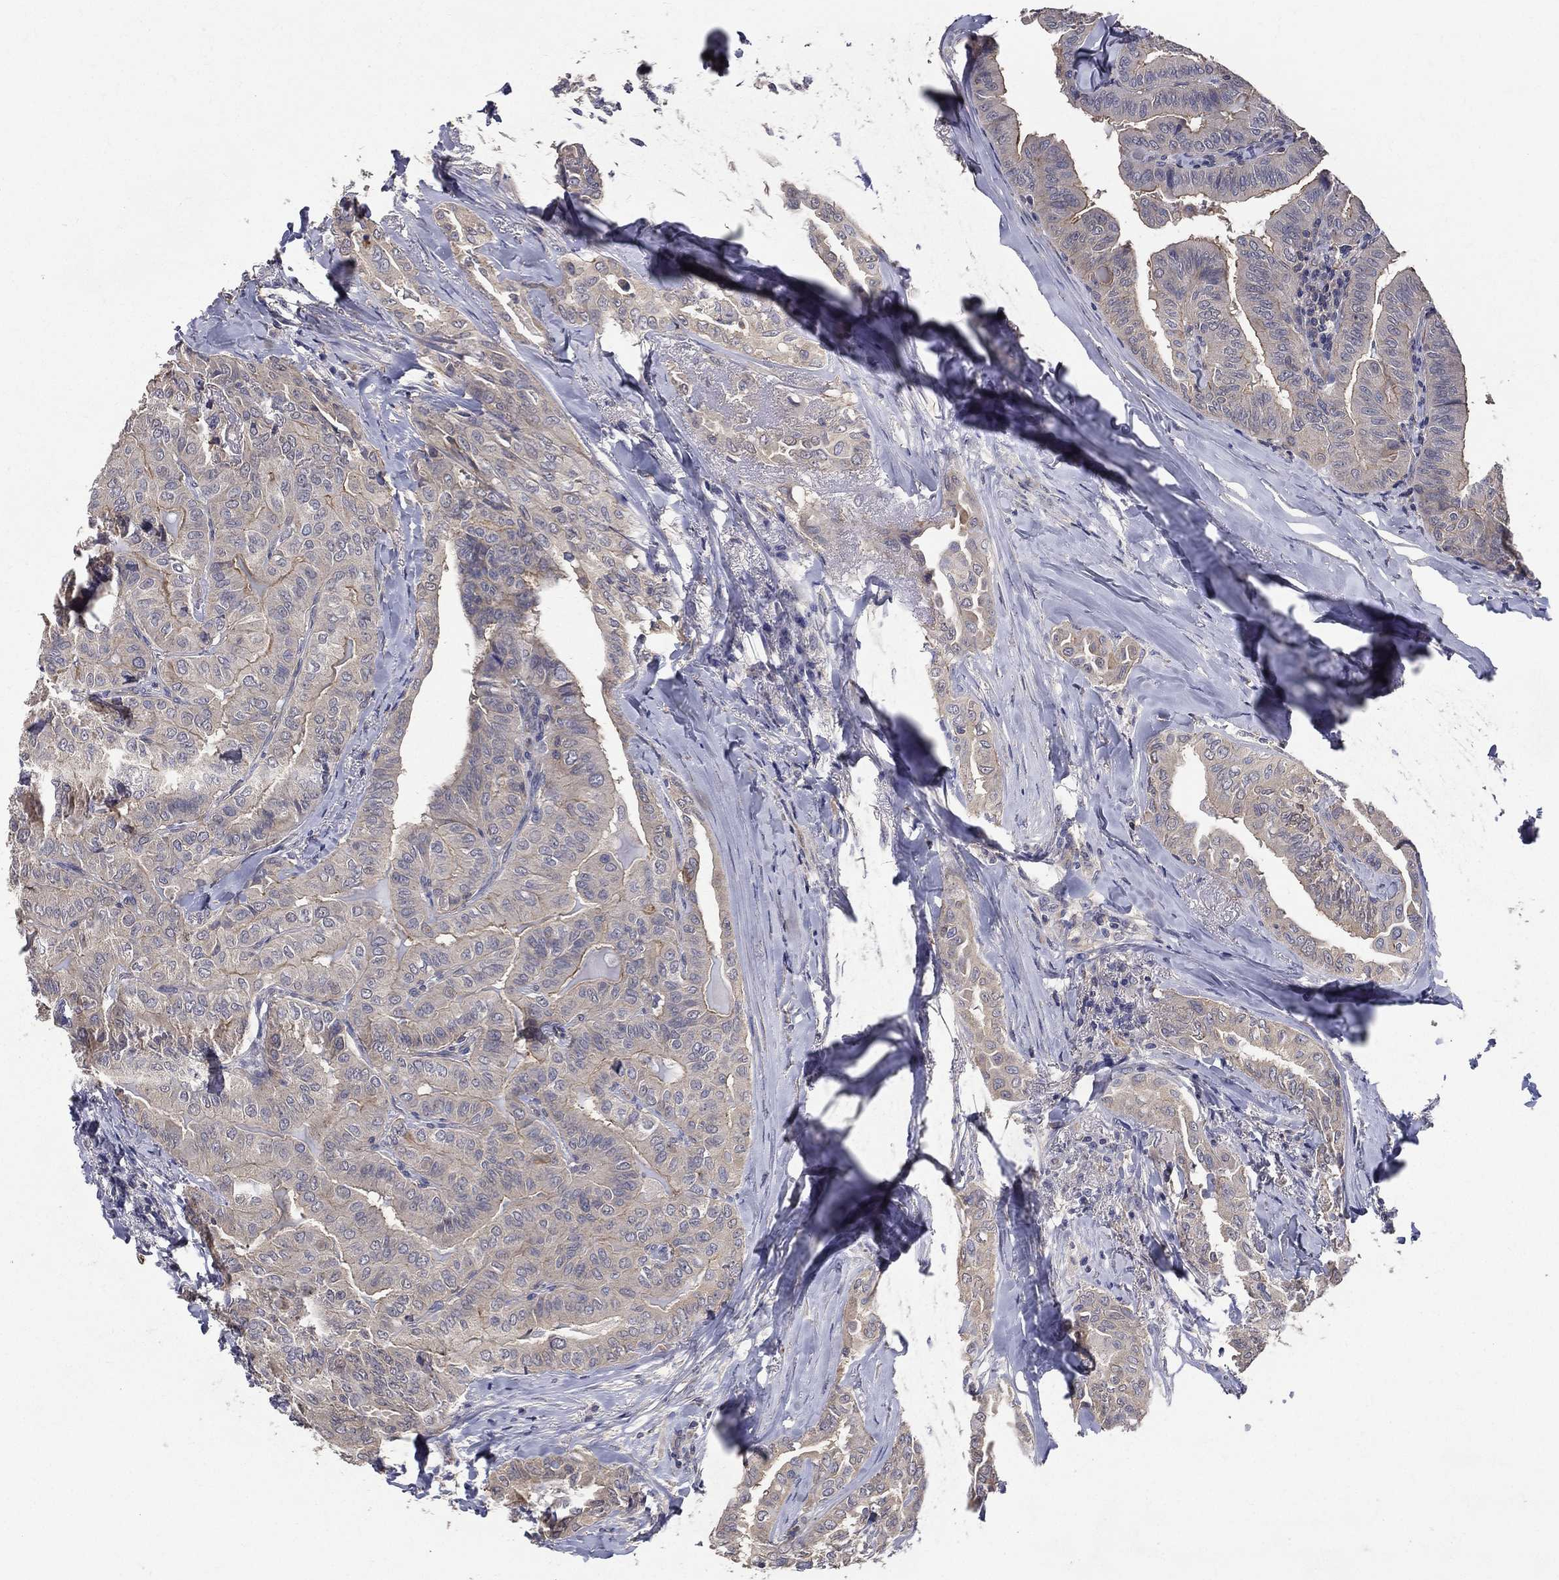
{"staining": {"intensity": "moderate", "quantity": "<25%", "location": "cytoplasmic/membranous"}, "tissue": "thyroid cancer", "cell_type": "Tumor cells", "image_type": "cancer", "snomed": [{"axis": "morphology", "description": "Papillary adenocarcinoma, NOS"}, {"axis": "topography", "description": "Thyroid gland"}], "caption": "Thyroid cancer tissue demonstrates moderate cytoplasmic/membranous staining in approximately <25% of tumor cells (DAB IHC, brown staining for protein, blue staining for nuclei).", "gene": "SERPINB2", "patient": {"sex": "female", "age": 68}}